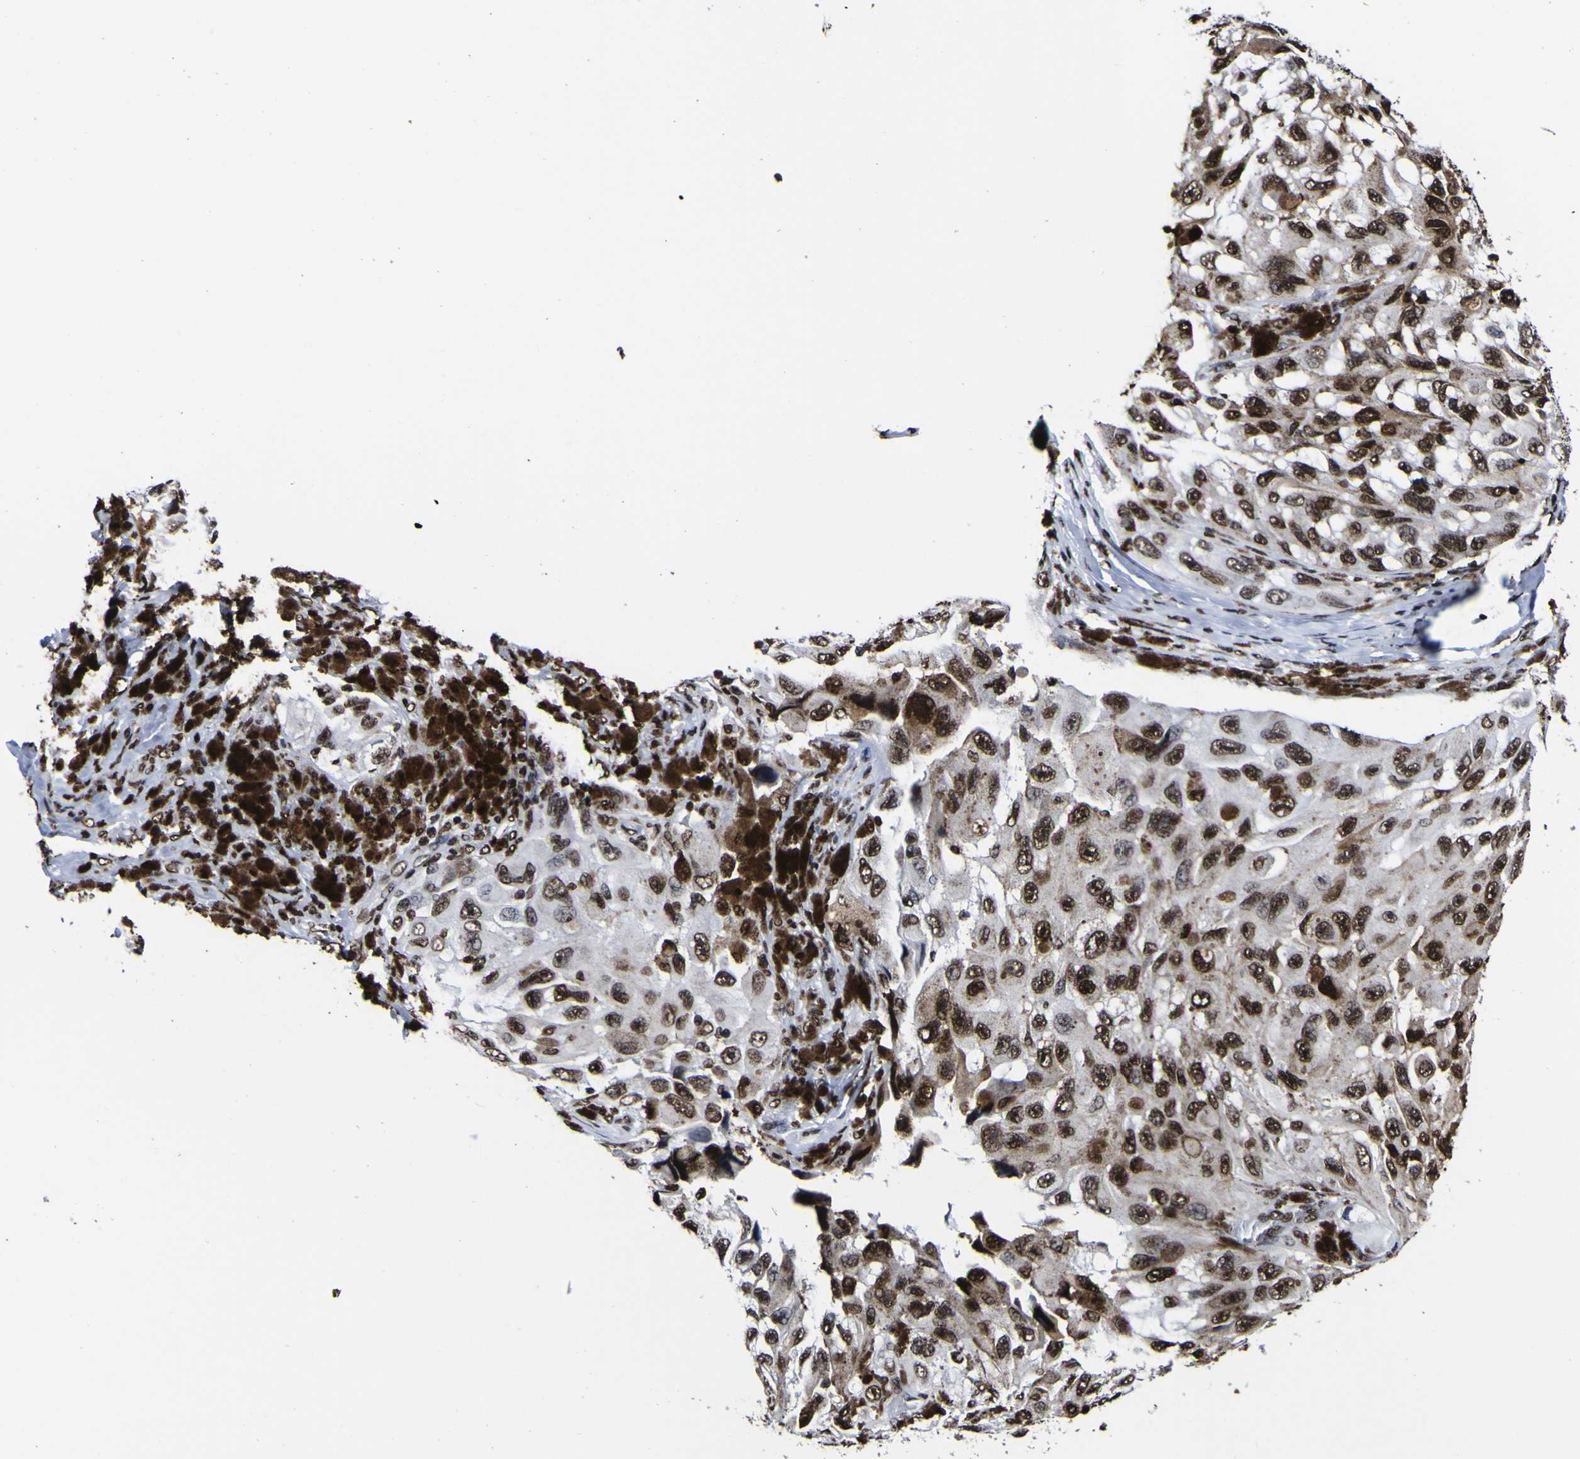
{"staining": {"intensity": "strong", "quantity": ">75%", "location": "nuclear"}, "tissue": "melanoma", "cell_type": "Tumor cells", "image_type": "cancer", "snomed": [{"axis": "morphology", "description": "Malignant melanoma, NOS"}, {"axis": "topography", "description": "Skin"}], "caption": "A high amount of strong nuclear staining is identified in approximately >75% of tumor cells in melanoma tissue.", "gene": "PIAS1", "patient": {"sex": "female", "age": 73}}